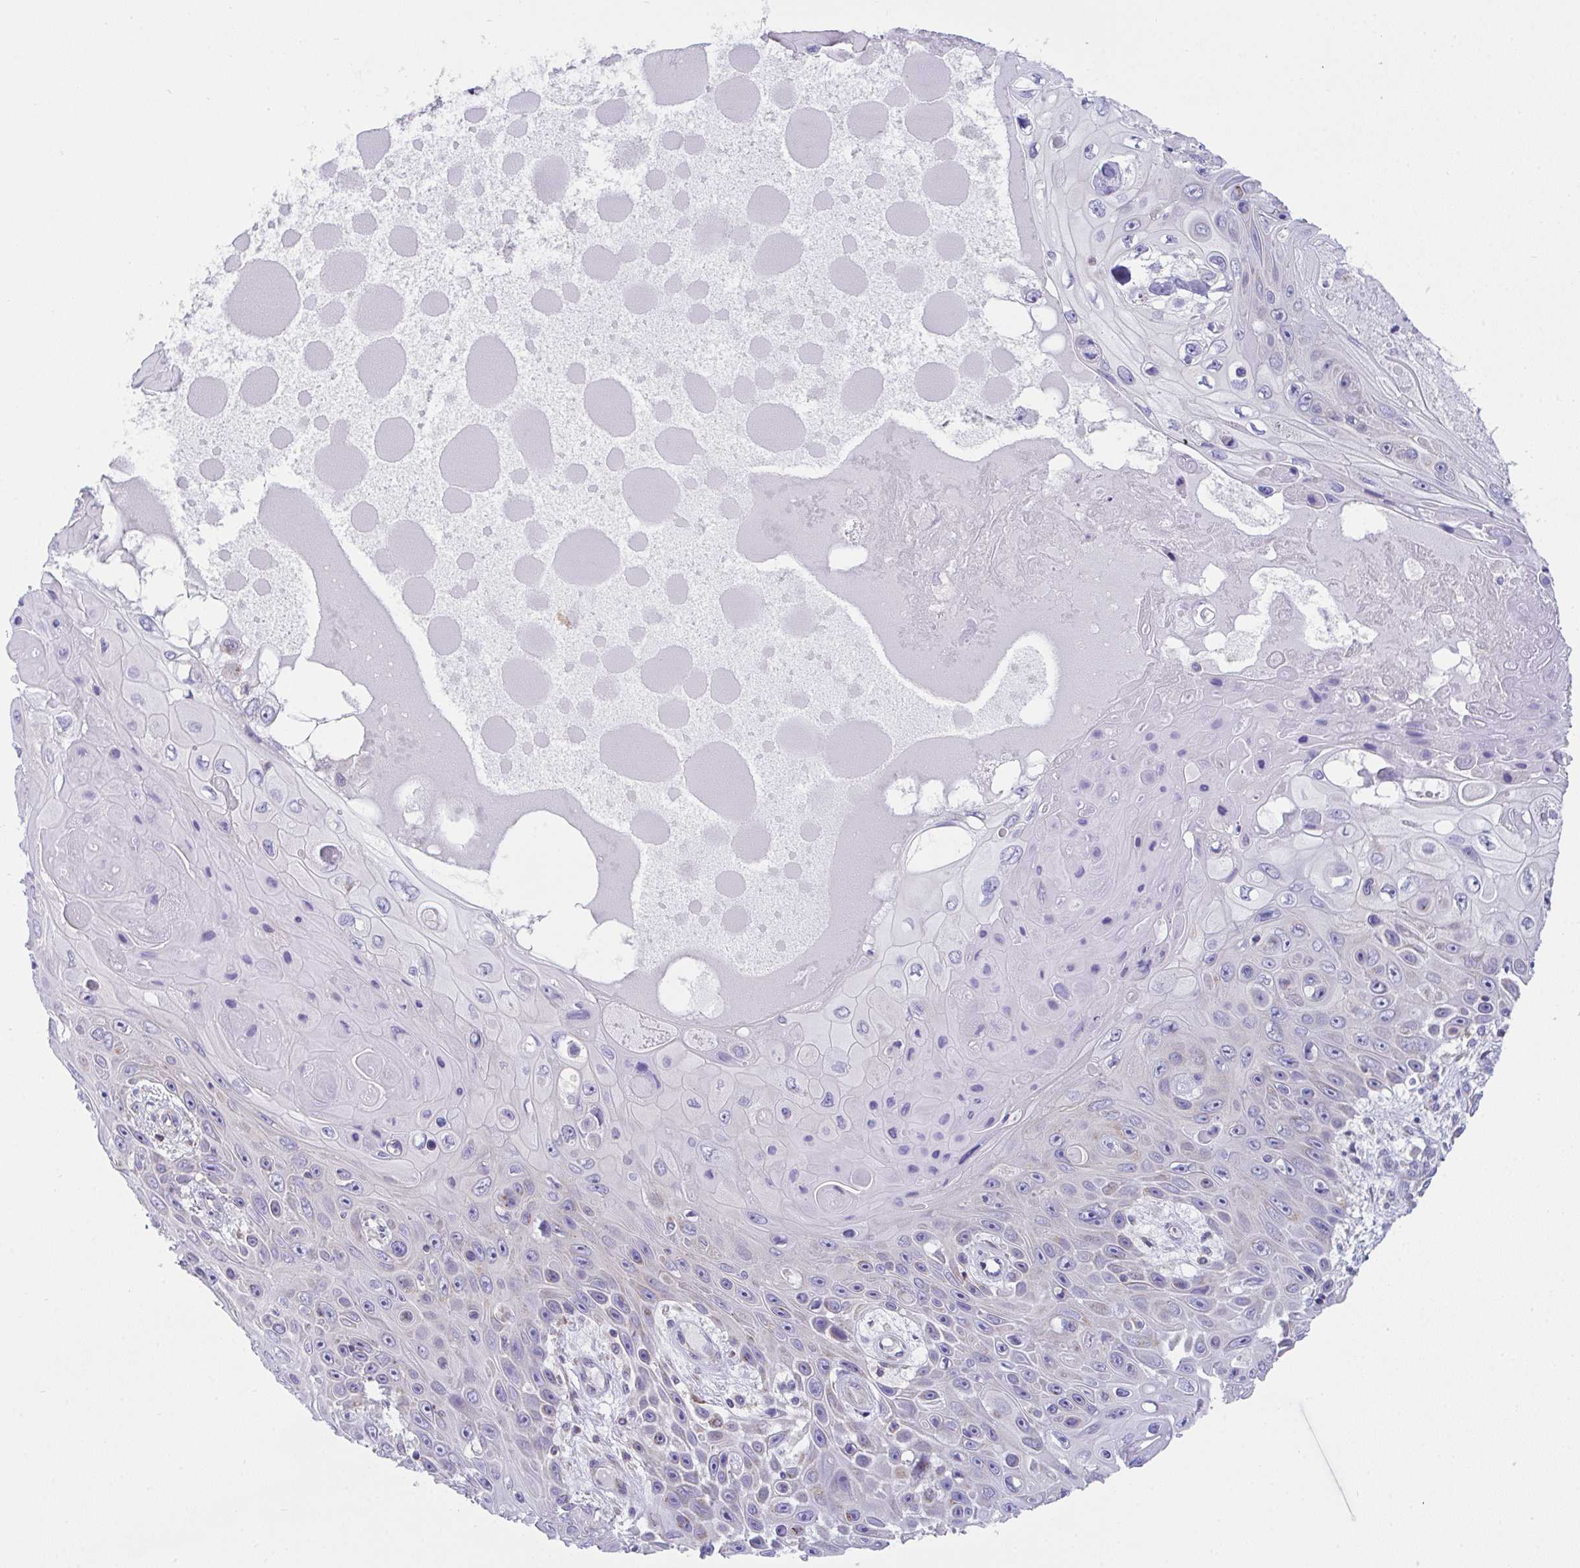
{"staining": {"intensity": "moderate", "quantity": "<25%", "location": "cytoplasmic/membranous"}, "tissue": "skin cancer", "cell_type": "Tumor cells", "image_type": "cancer", "snomed": [{"axis": "morphology", "description": "Squamous cell carcinoma, NOS"}, {"axis": "topography", "description": "Skin"}], "caption": "Skin cancer stained for a protein (brown) reveals moderate cytoplasmic/membranous positive expression in about <25% of tumor cells.", "gene": "MIA3", "patient": {"sex": "male", "age": 82}}